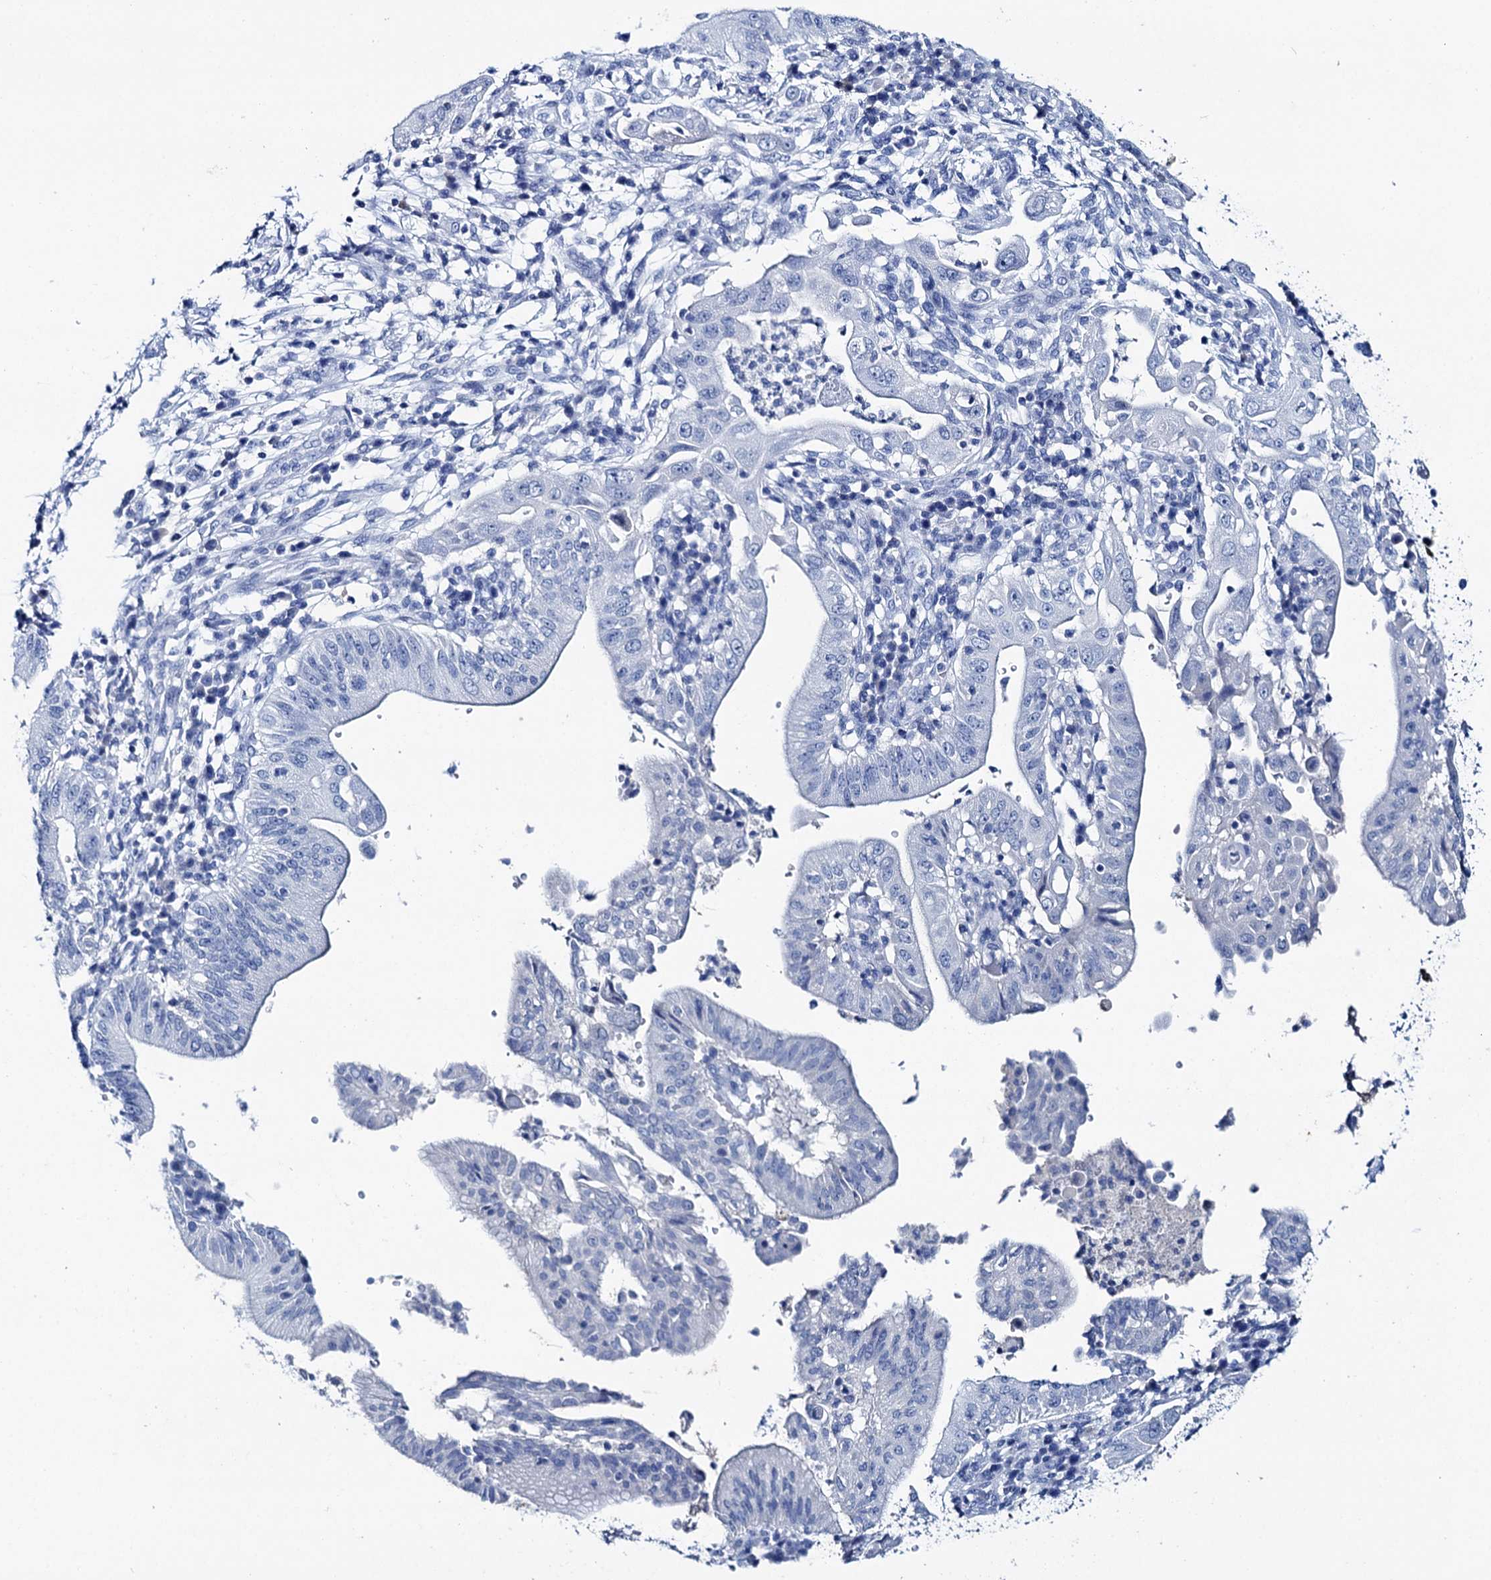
{"staining": {"intensity": "negative", "quantity": "none", "location": "none"}, "tissue": "pancreatic cancer", "cell_type": "Tumor cells", "image_type": "cancer", "snomed": [{"axis": "morphology", "description": "Adenocarcinoma, NOS"}, {"axis": "topography", "description": "Pancreas"}], "caption": "High magnification brightfield microscopy of pancreatic cancer (adenocarcinoma) stained with DAB (3,3'-diaminobenzidine) (brown) and counterstained with hematoxylin (blue): tumor cells show no significant staining. (Stains: DAB IHC with hematoxylin counter stain, Microscopy: brightfield microscopy at high magnification).", "gene": "BRINP1", "patient": {"sex": "male", "age": 68}}